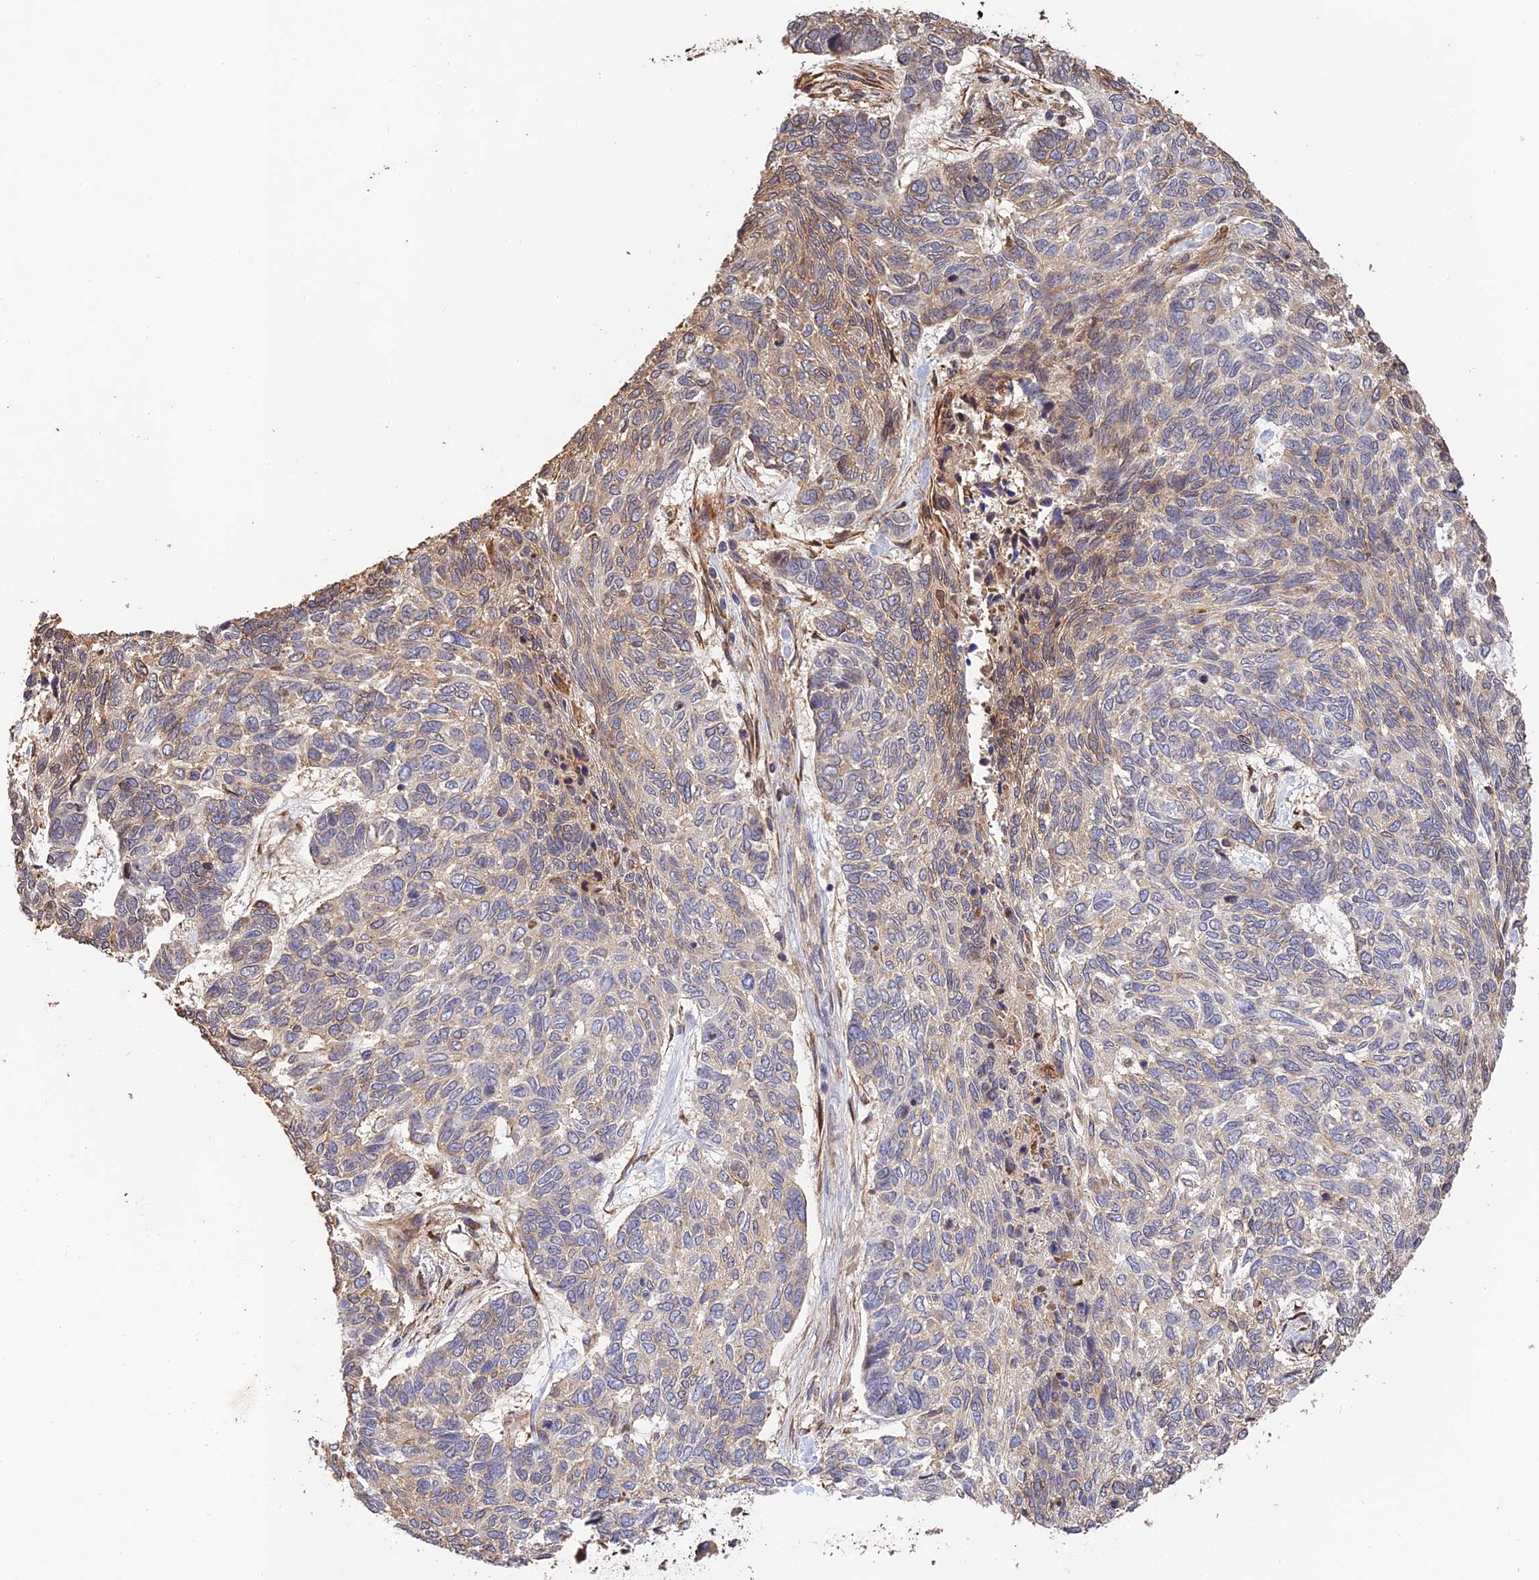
{"staining": {"intensity": "weak", "quantity": "<25%", "location": "cytoplasmic/membranous"}, "tissue": "skin cancer", "cell_type": "Tumor cells", "image_type": "cancer", "snomed": [{"axis": "morphology", "description": "Basal cell carcinoma"}, {"axis": "topography", "description": "Skin"}], "caption": "High magnification brightfield microscopy of skin basal cell carcinoma stained with DAB (3,3'-diaminobenzidine) (brown) and counterstained with hematoxylin (blue): tumor cells show no significant positivity.", "gene": "CREBL2", "patient": {"sex": "female", "age": 65}}